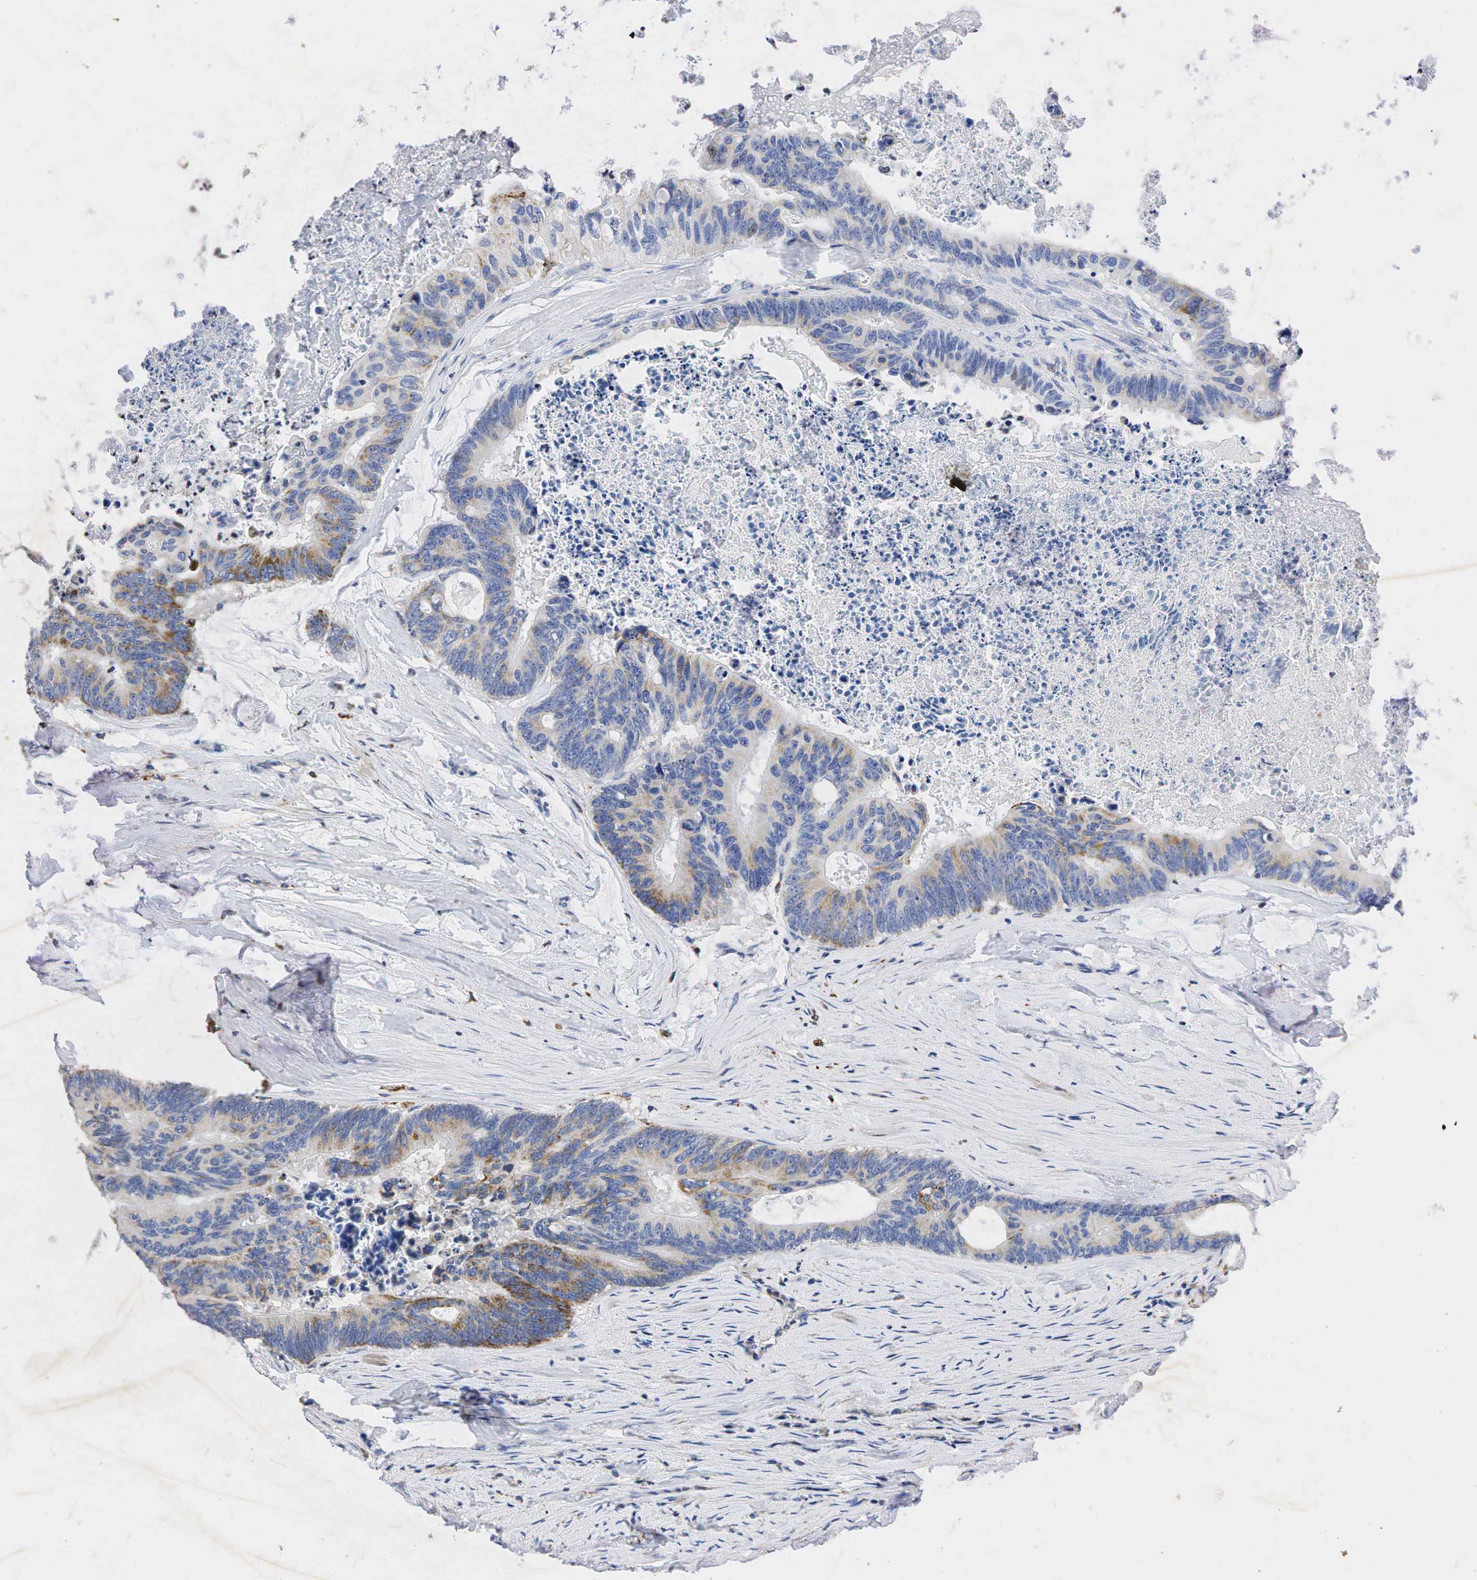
{"staining": {"intensity": "weak", "quantity": ">75%", "location": "cytoplasmic/membranous"}, "tissue": "colorectal cancer", "cell_type": "Tumor cells", "image_type": "cancer", "snomed": [{"axis": "morphology", "description": "Adenocarcinoma, NOS"}, {"axis": "topography", "description": "Colon"}], "caption": "A high-resolution image shows immunohistochemistry (IHC) staining of colorectal adenocarcinoma, which displays weak cytoplasmic/membranous positivity in about >75% of tumor cells. Using DAB (3,3'-diaminobenzidine) (brown) and hematoxylin (blue) stains, captured at high magnification using brightfield microscopy.", "gene": "SYP", "patient": {"sex": "male", "age": 65}}